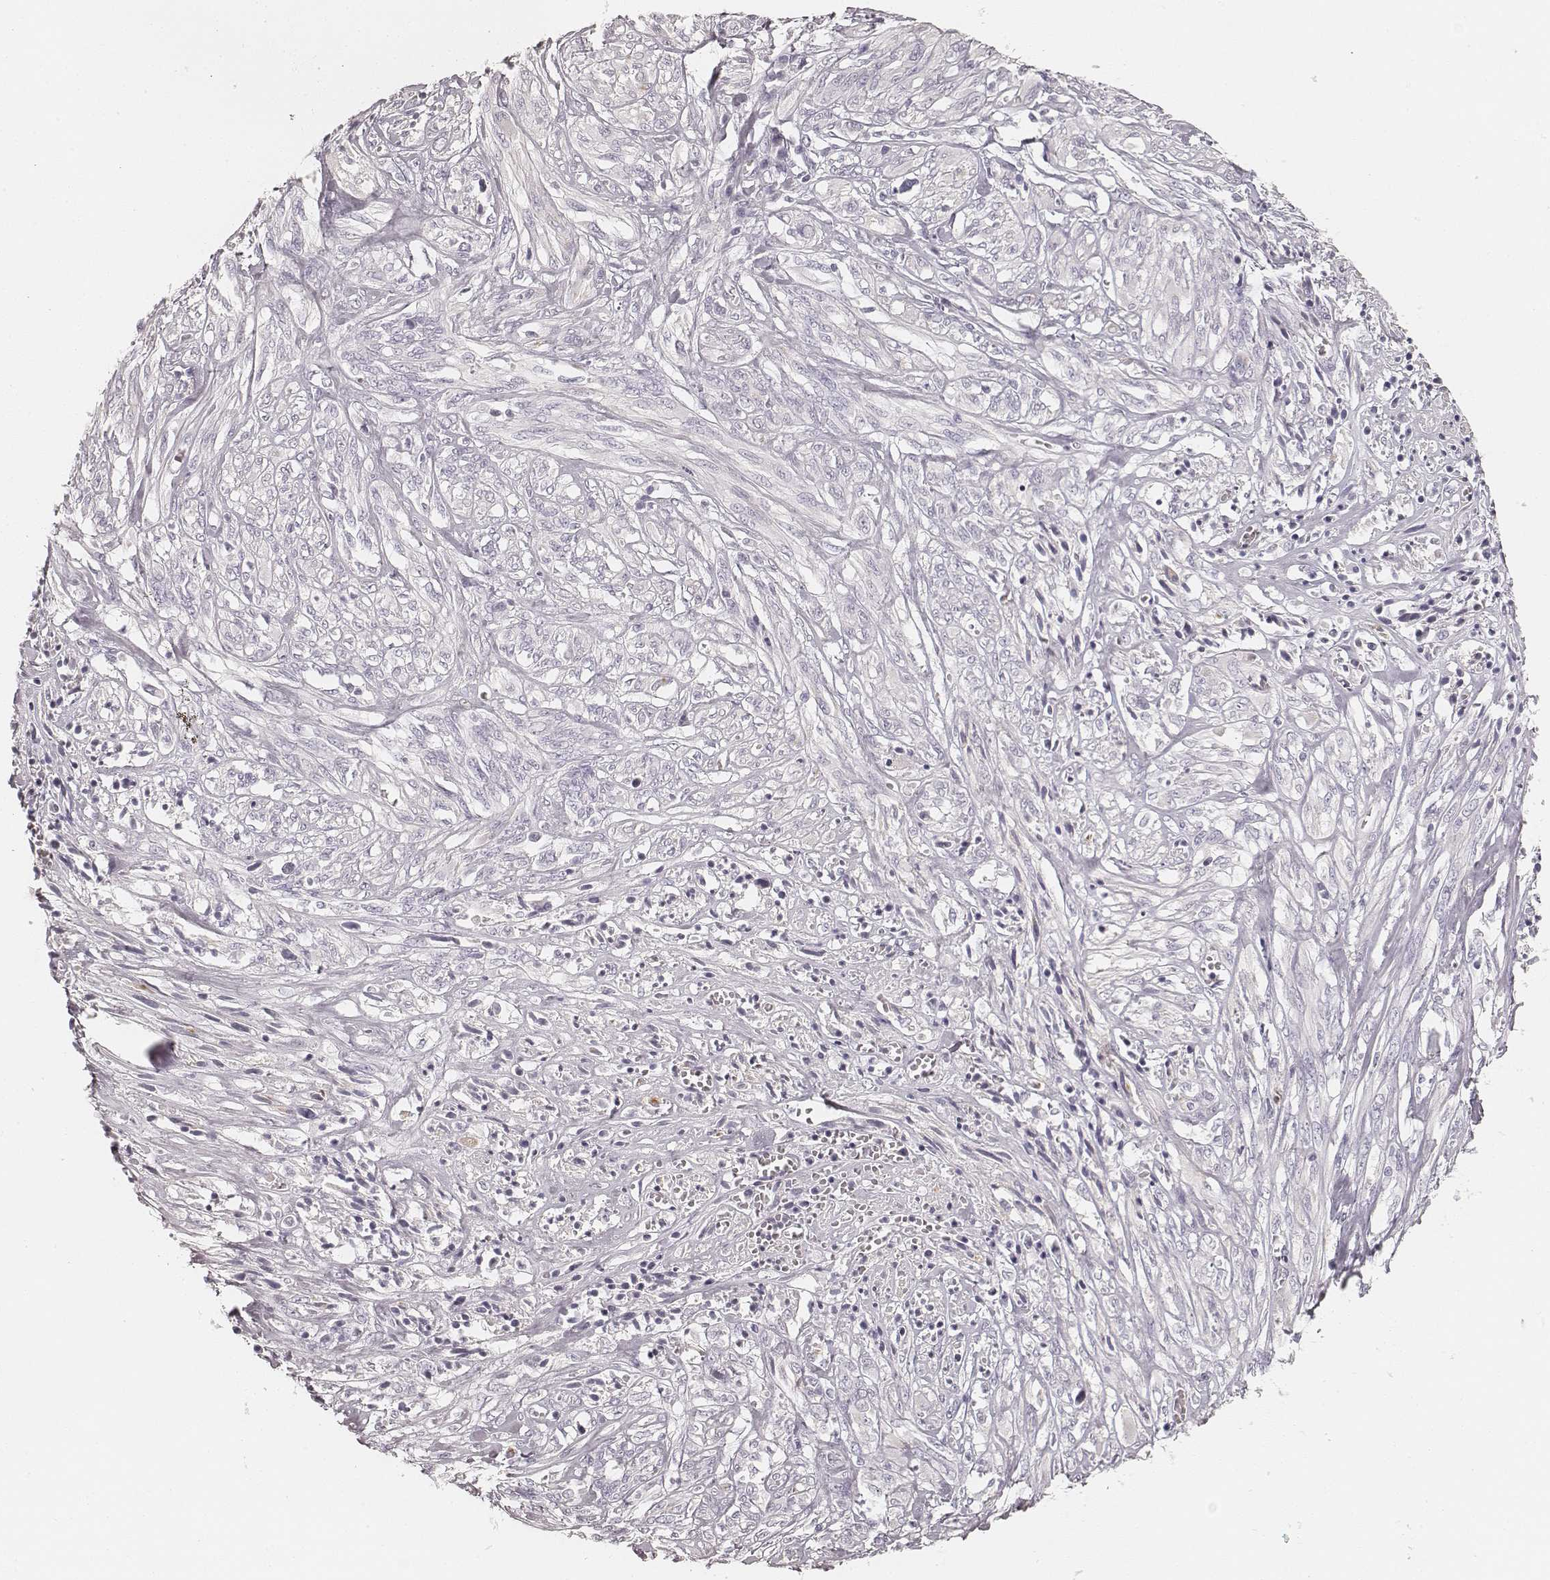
{"staining": {"intensity": "negative", "quantity": "none", "location": "none"}, "tissue": "melanoma", "cell_type": "Tumor cells", "image_type": "cancer", "snomed": [{"axis": "morphology", "description": "Malignant melanoma, NOS"}, {"axis": "topography", "description": "Skin"}], "caption": "Protein analysis of melanoma displays no significant positivity in tumor cells.", "gene": "HNF4G", "patient": {"sex": "female", "age": 91}}